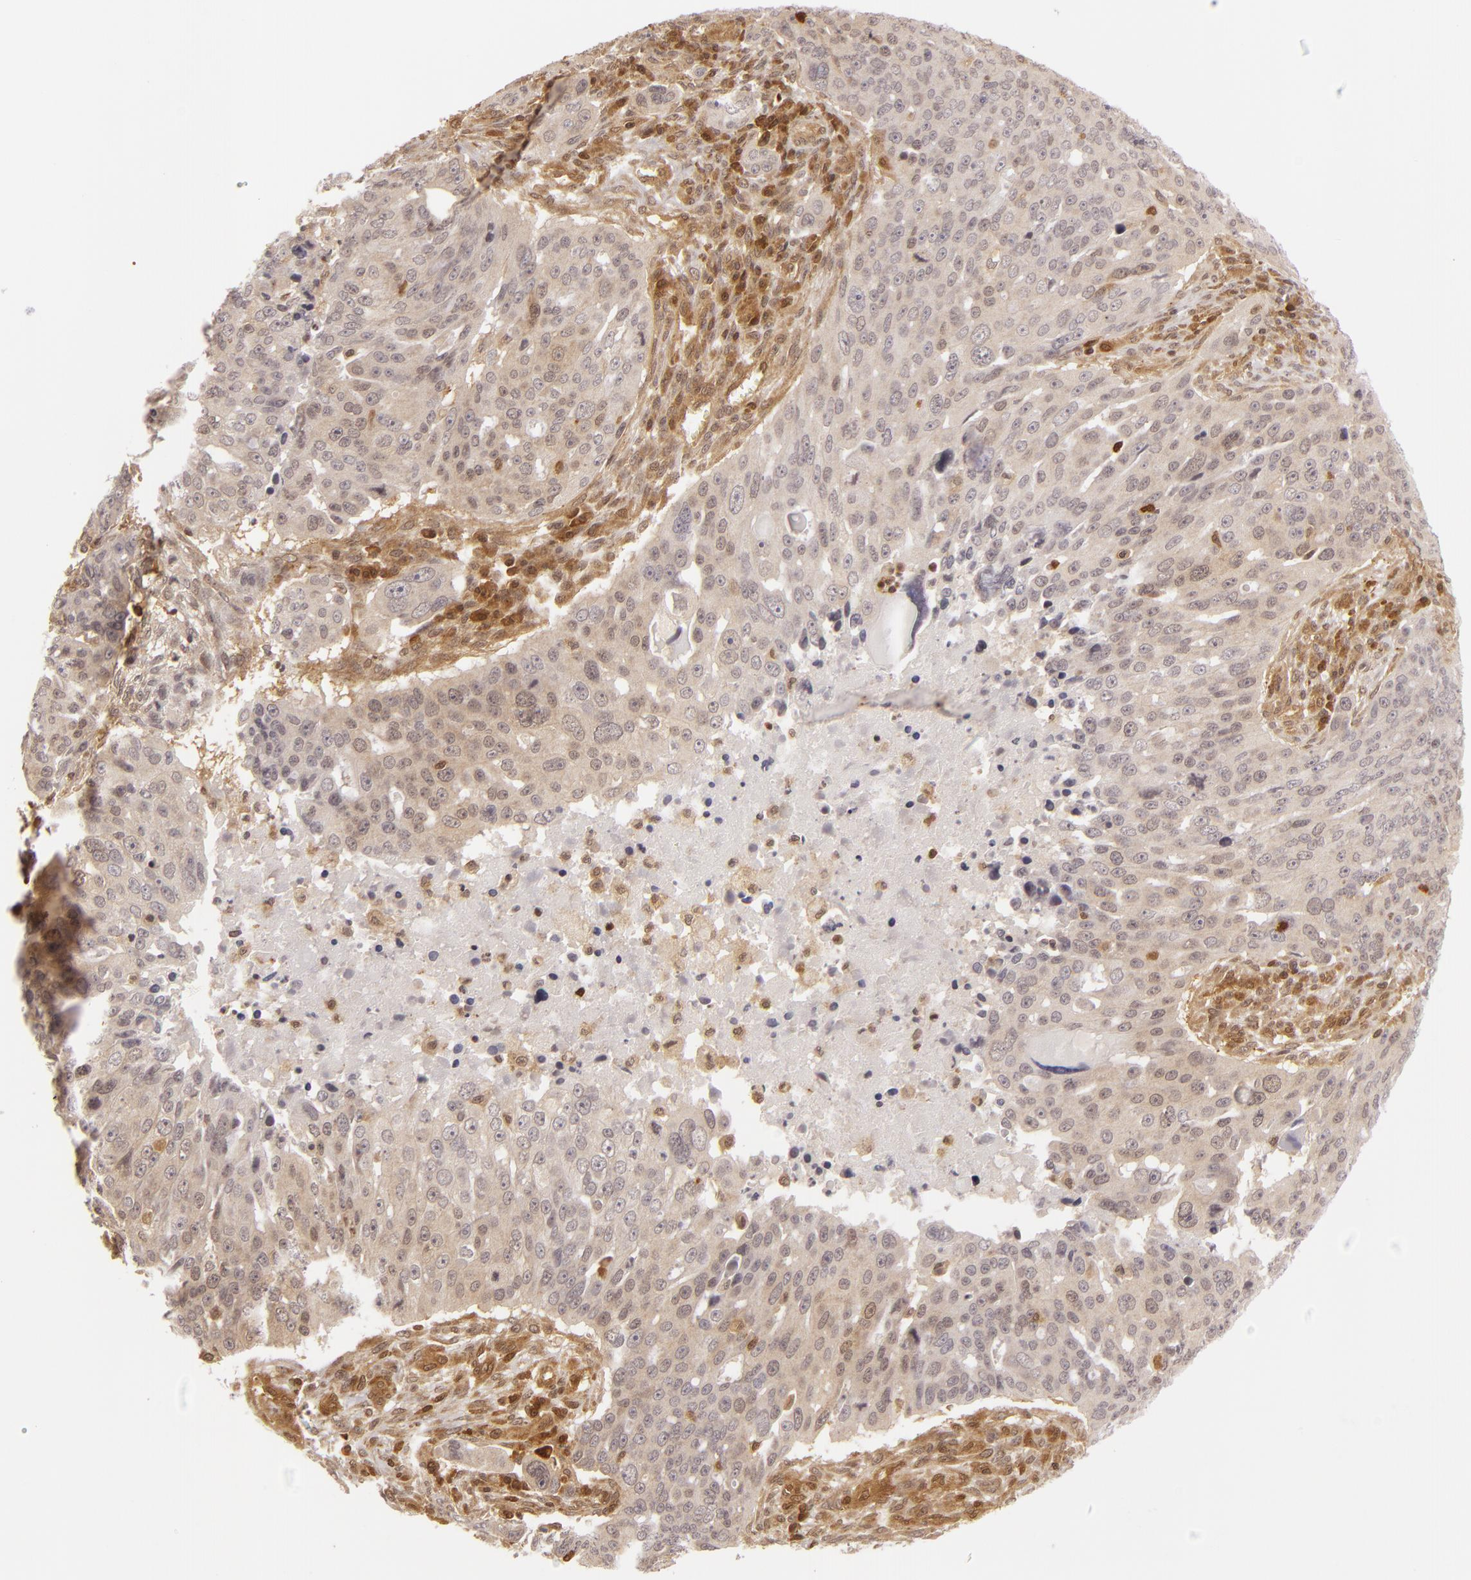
{"staining": {"intensity": "weak", "quantity": ">75%", "location": "cytoplasmic/membranous"}, "tissue": "ovarian cancer", "cell_type": "Tumor cells", "image_type": "cancer", "snomed": [{"axis": "morphology", "description": "Carcinoma, endometroid"}, {"axis": "topography", "description": "Ovary"}], "caption": "This is an image of IHC staining of ovarian endometroid carcinoma, which shows weak staining in the cytoplasmic/membranous of tumor cells.", "gene": "ZBTB33", "patient": {"sex": "female", "age": 75}}